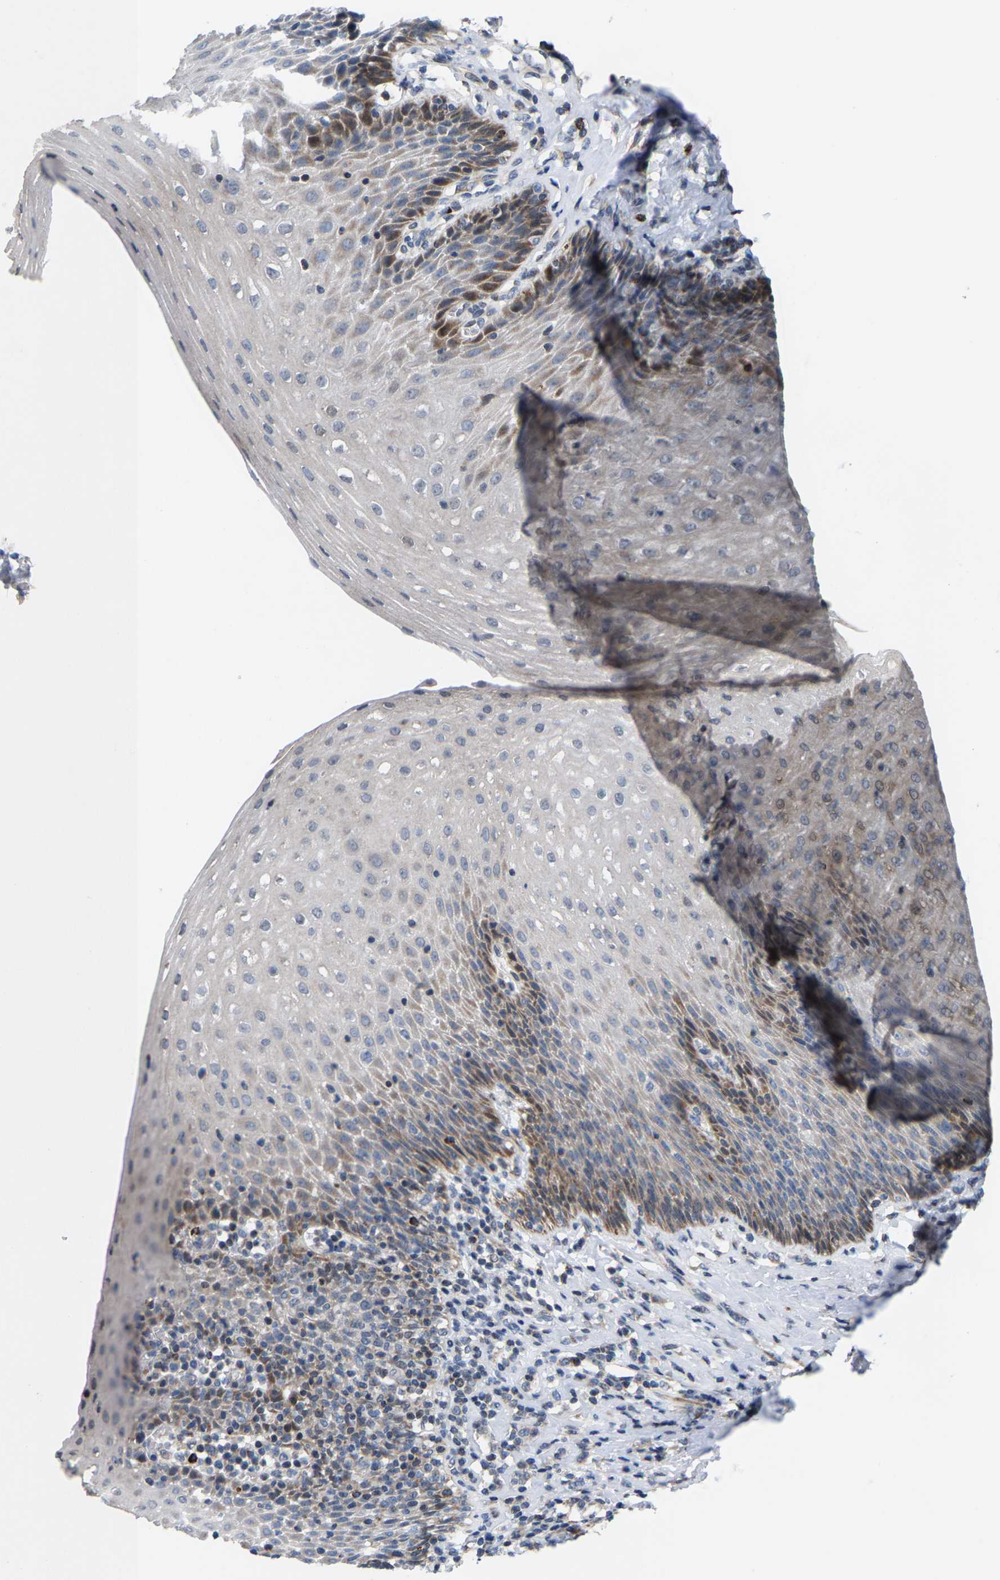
{"staining": {"intensity": "strong", "quantity": "<25%", "location": "cytoplasmic/membranous,nuclear"}, "tissue": "esophagus", "cell_type": "Squamous epithelial cells", "image_type": "normal", "snomed": [{"axis": "morphology", "description": "Normal tissue, NOS"}, {"axis": "topography", "description": "Esophagus"}], "caption": "Unremarkable esophagus was stained to show a protein in brown. There is medium levels of strong cytoplasmic/membranous,nuclear expression in approximately <25% of squamous epithelial cells. Using DAB (3,3'-diaminobenzidine) (brown) and hematoxylin (blue) stains, captured at high magnification using brightfield microscopy.", "gene": "TDRKH", "patient": {"sex": "female", "age": 61}}